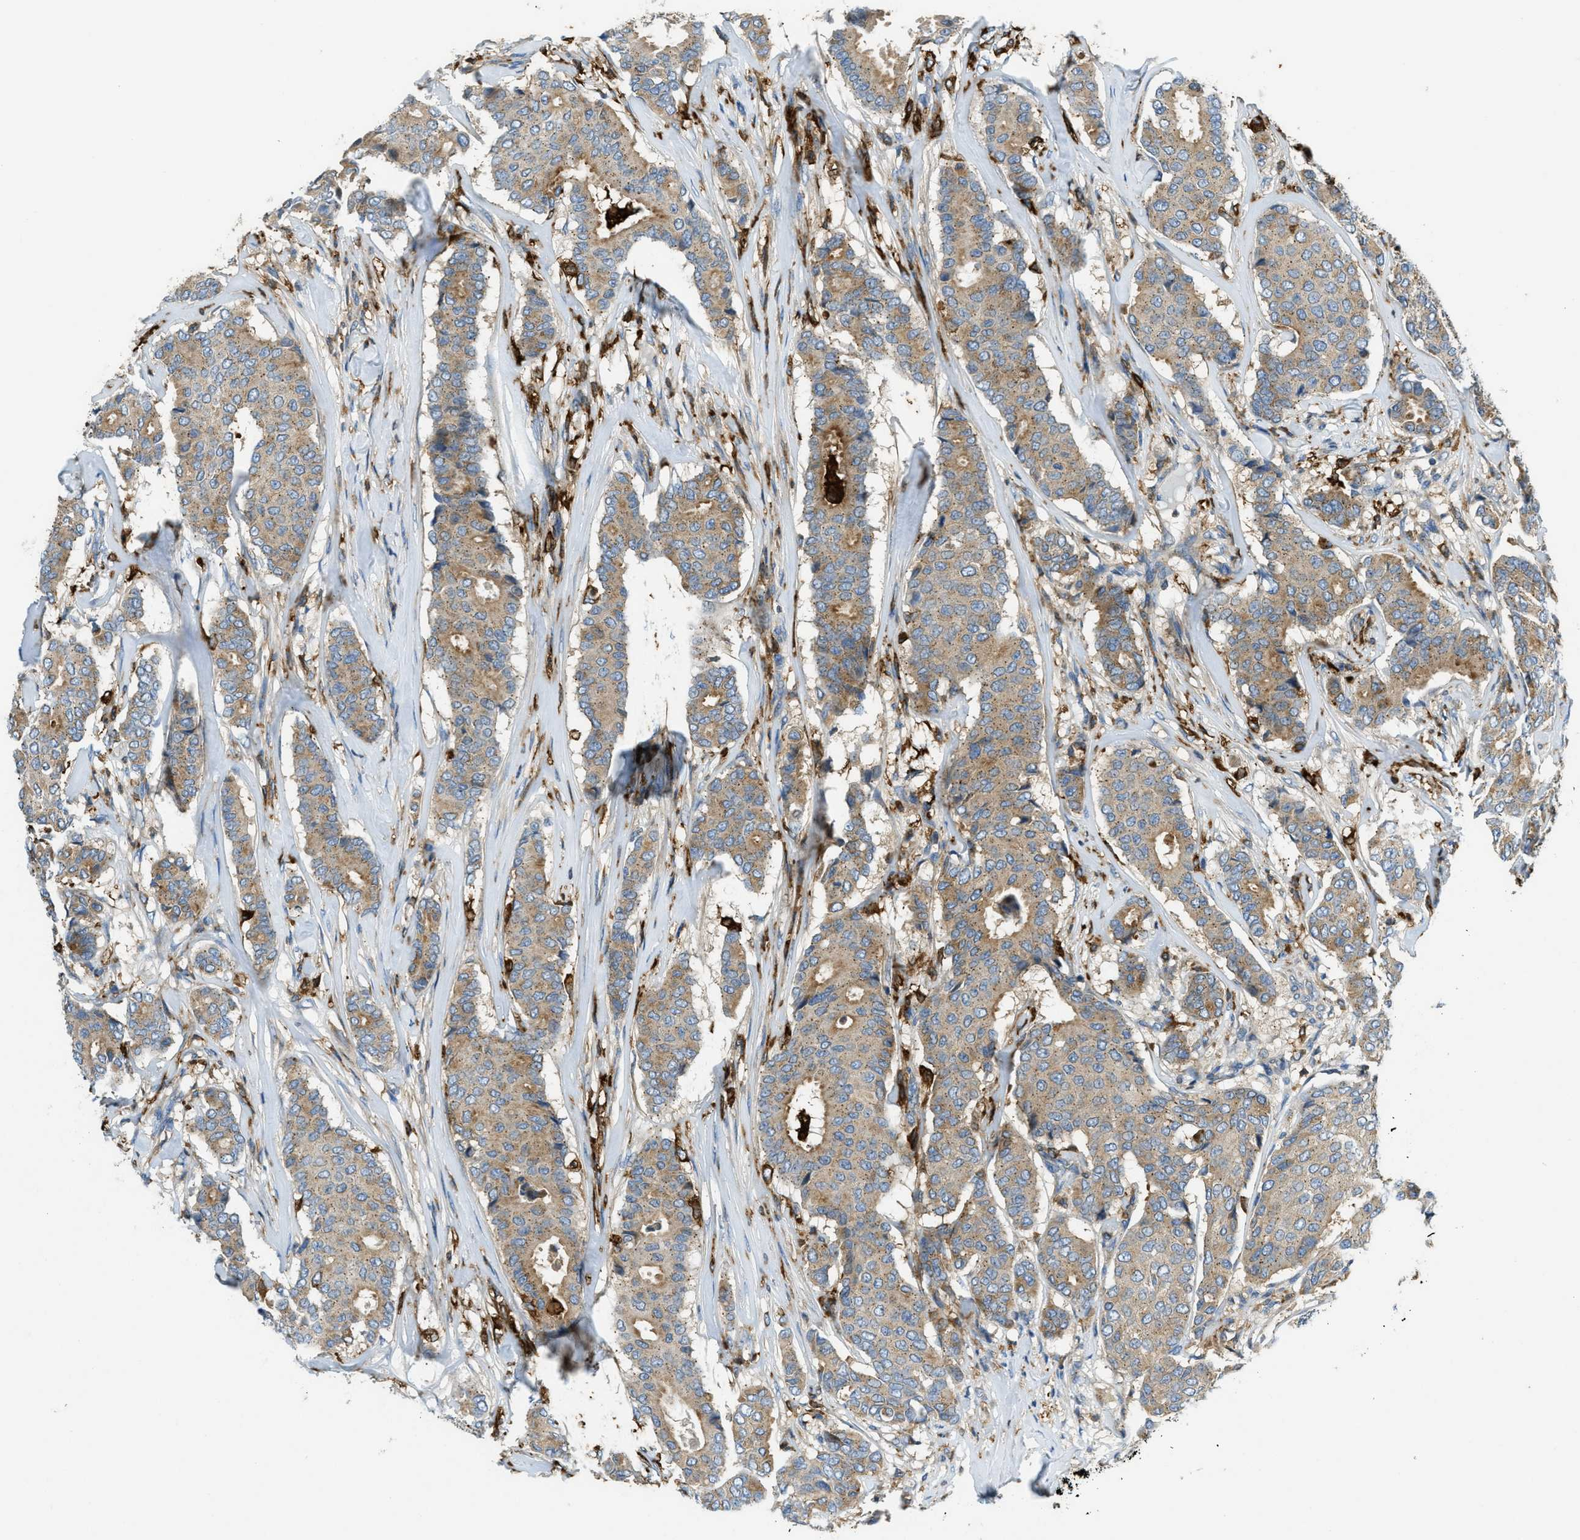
{"staining": {"intensity": "weak", "quantity": ">75%", "location": "cytoplasmic/membranous"}, "tissue": "breast cancer", "cell_type": "Tumor cells", "image_type": "cancer", "snomed": [{"axis": "morphology", "description": "Duct carcinoma"}, {"axis": "topography", "description": "Breast"}], "caption": "A histopathology image of intraductal carcinoma (breast) stained for a protein displays weak cytoplasmic/membranous brown staining in tumor cells.", "gene": "RFFL", "patient": {"sex": "female", "age": 75}}